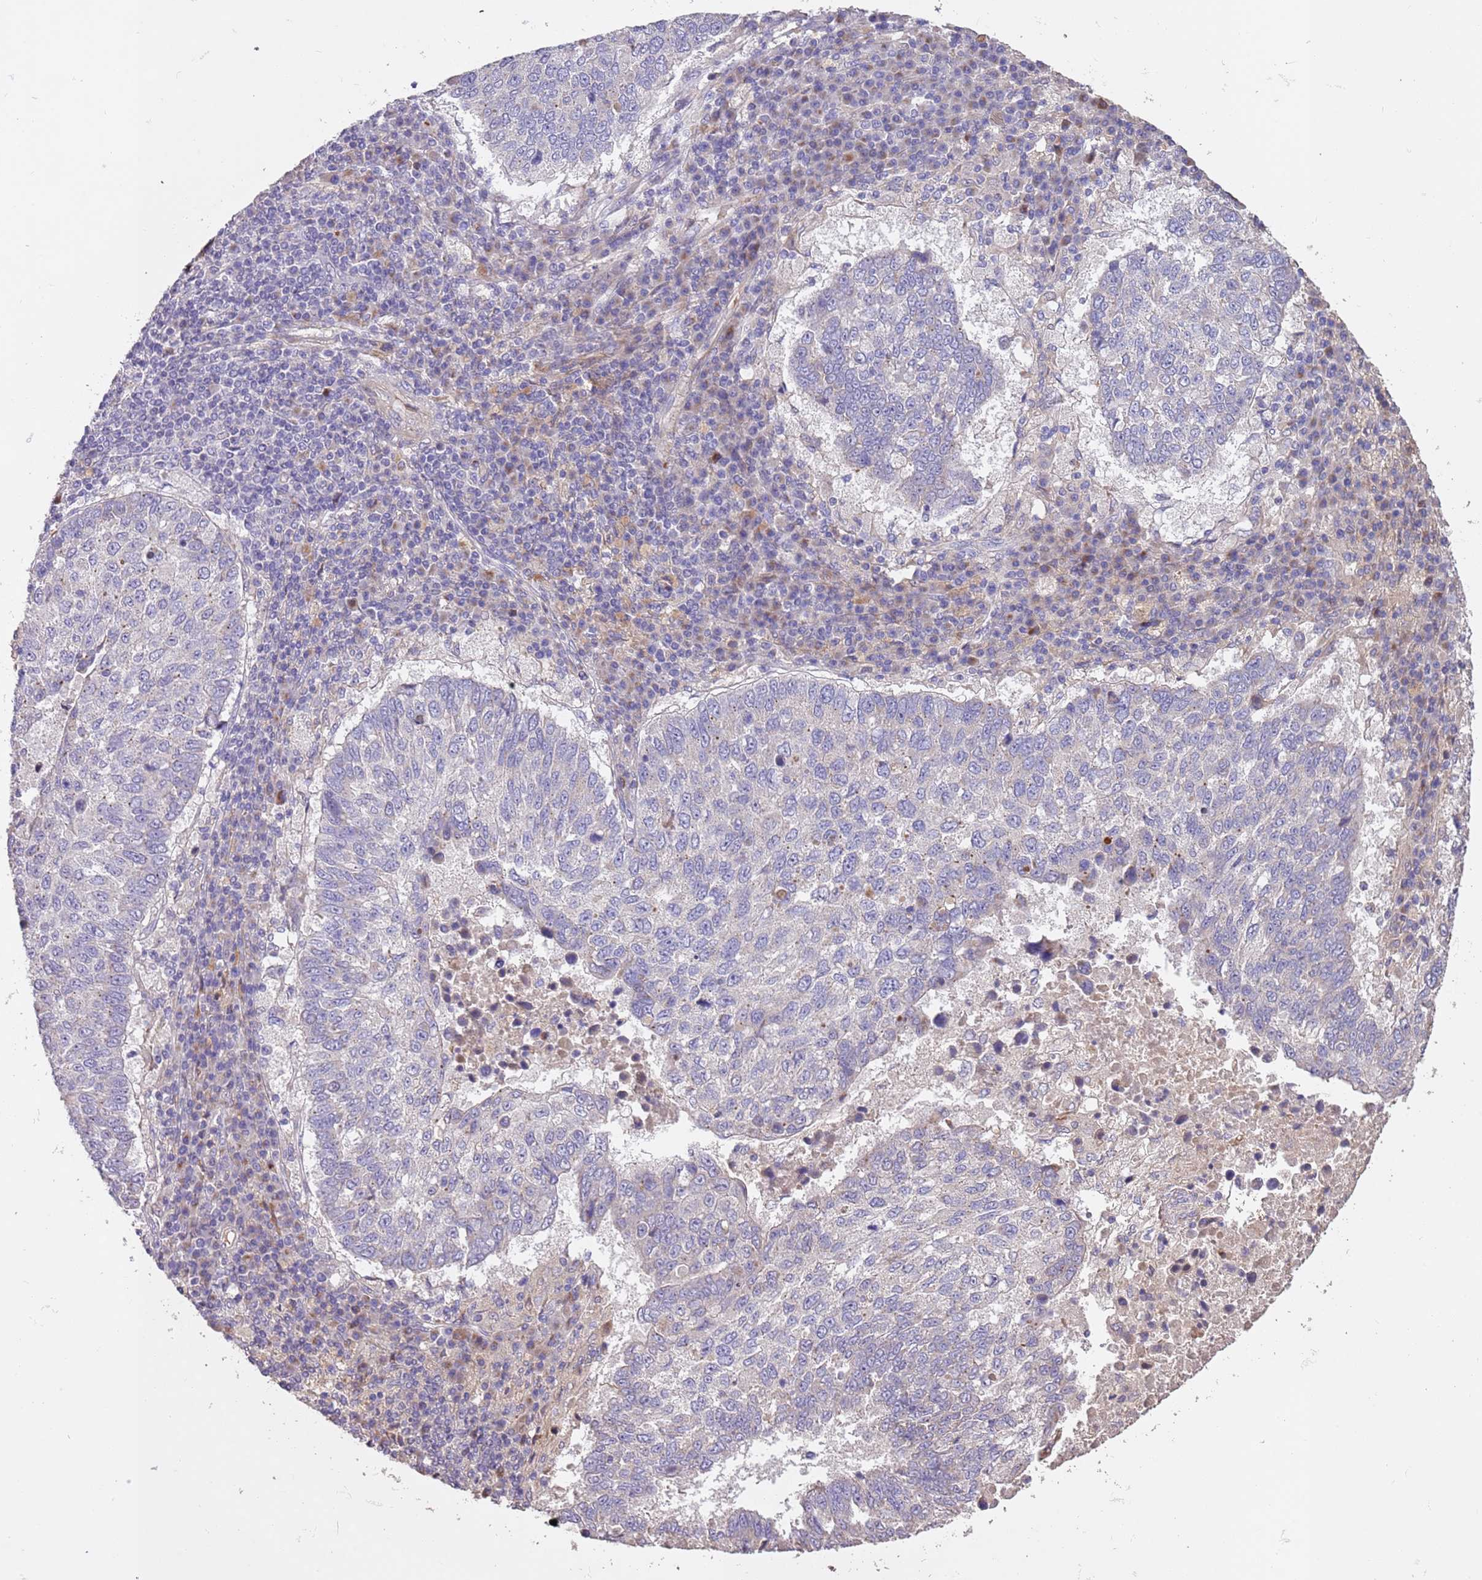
{"staining": {"intensity": "negative", "quantity": "none", "location": "none"}, "tissue": "lung cancer", "cell_type": "Tumor cells", "image_type": "cancer", "snomed": [{"axis": "morphology", "description": "Squamous cell carcinoma, NOS"}, {"axis": "topography", "description": "Lung"}], "caption": "The micrograph shows no staining of tumor cells in lung cancer (squamous cell carcinoma). Nuclei are stained in blue.", "gene": "PIGA", "patient": {"sex": "male", "age": 73}}